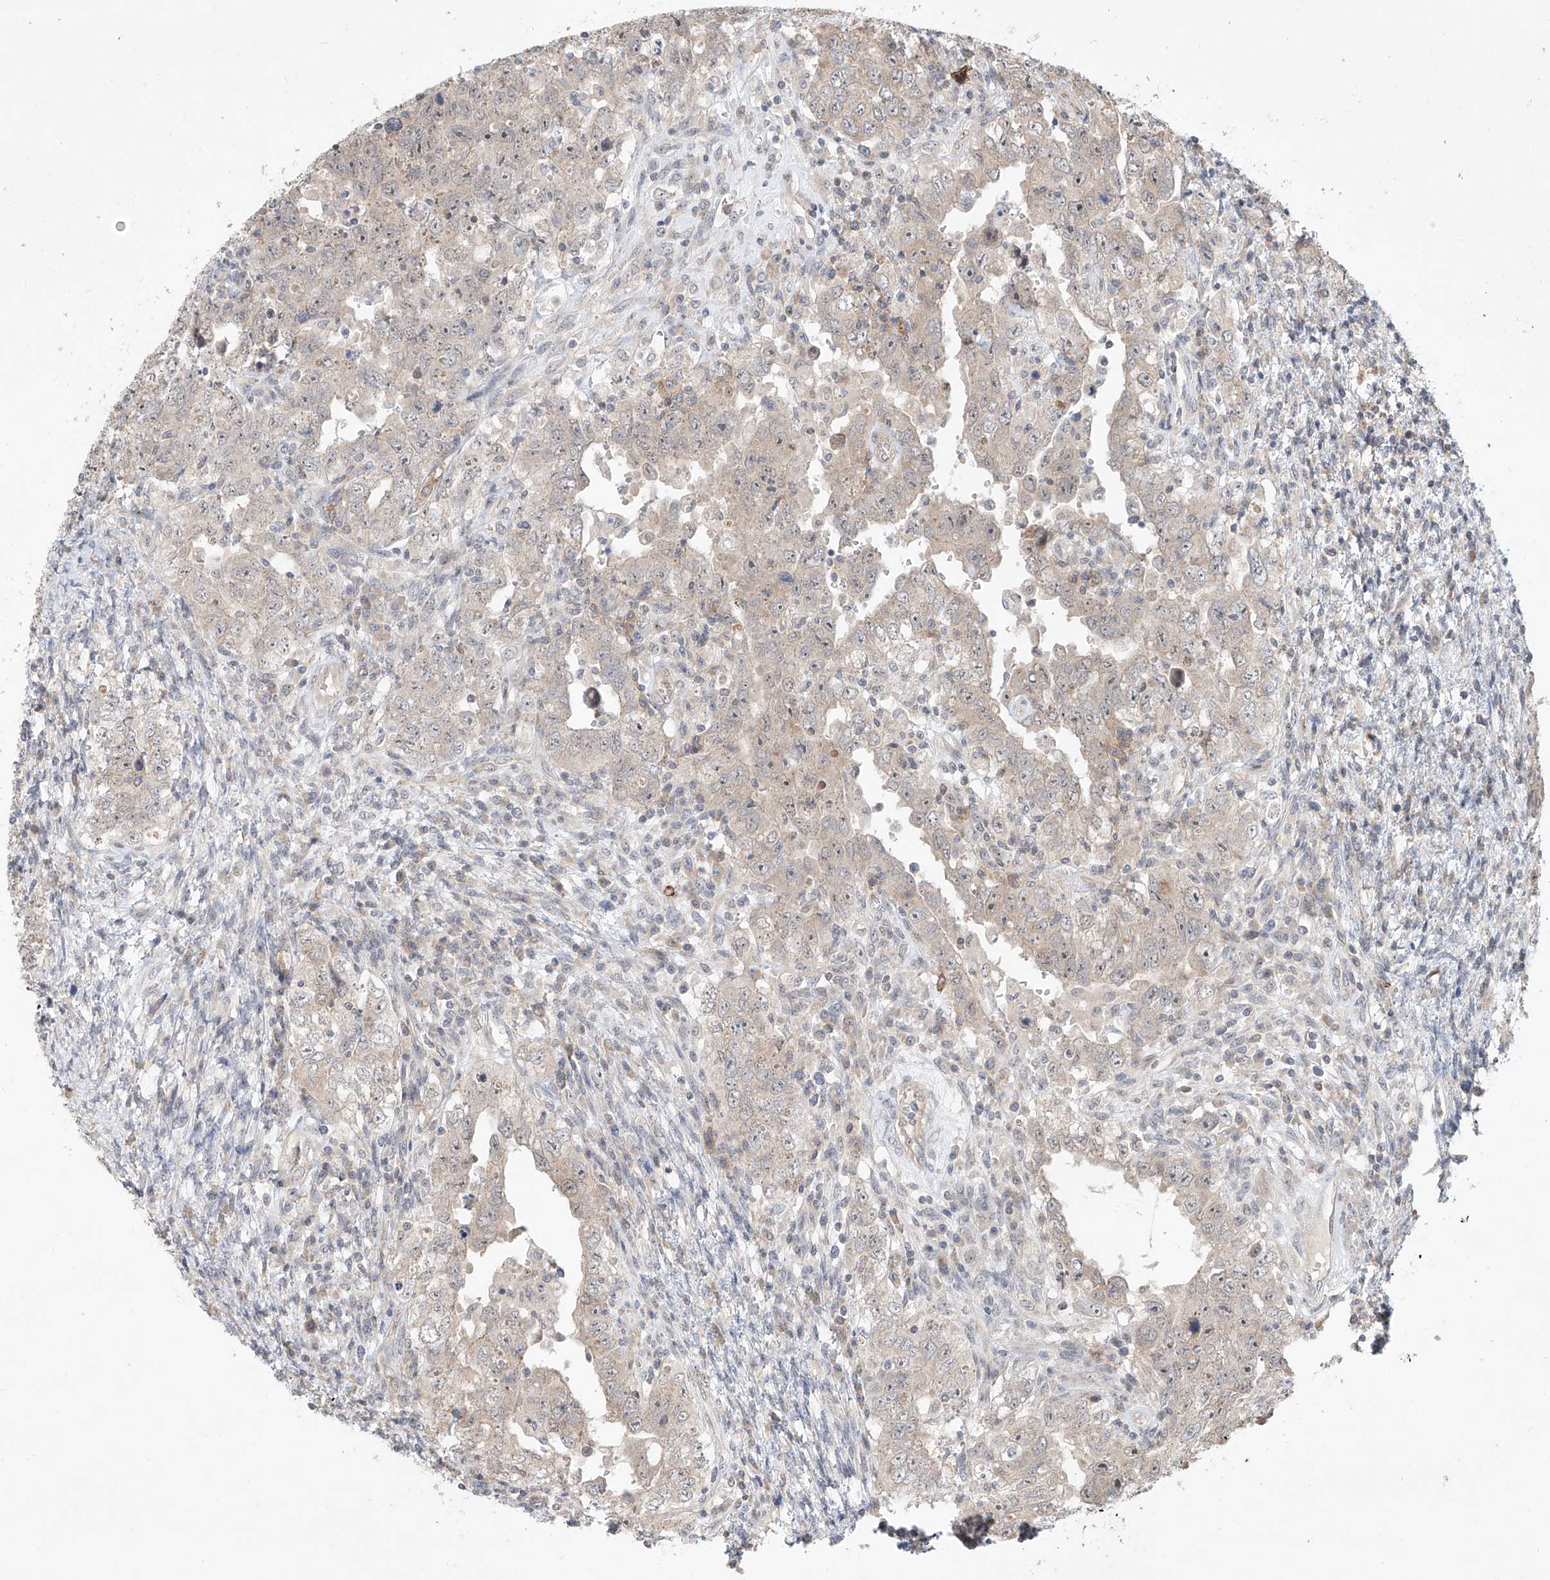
{"staining": {"intensity": "negative", "quantity": "none", "location": "none"}, "tissue": "testis cancer", "cell_type": "Tumor cells", "image_type": "cancer", "snomed": [{"axis": "morphology", "description": "Carcinoma, Embryonal, NOS"}, {"axis": "topography", "description": "Testis"}], "caption": "Human embryonal carcinoma (testis) stained for a protein using immunohistochemistry demonstrates no positivity in tumor cells.", "gene": "TASP1", "patient": {"sex": "male", "age": 26}}